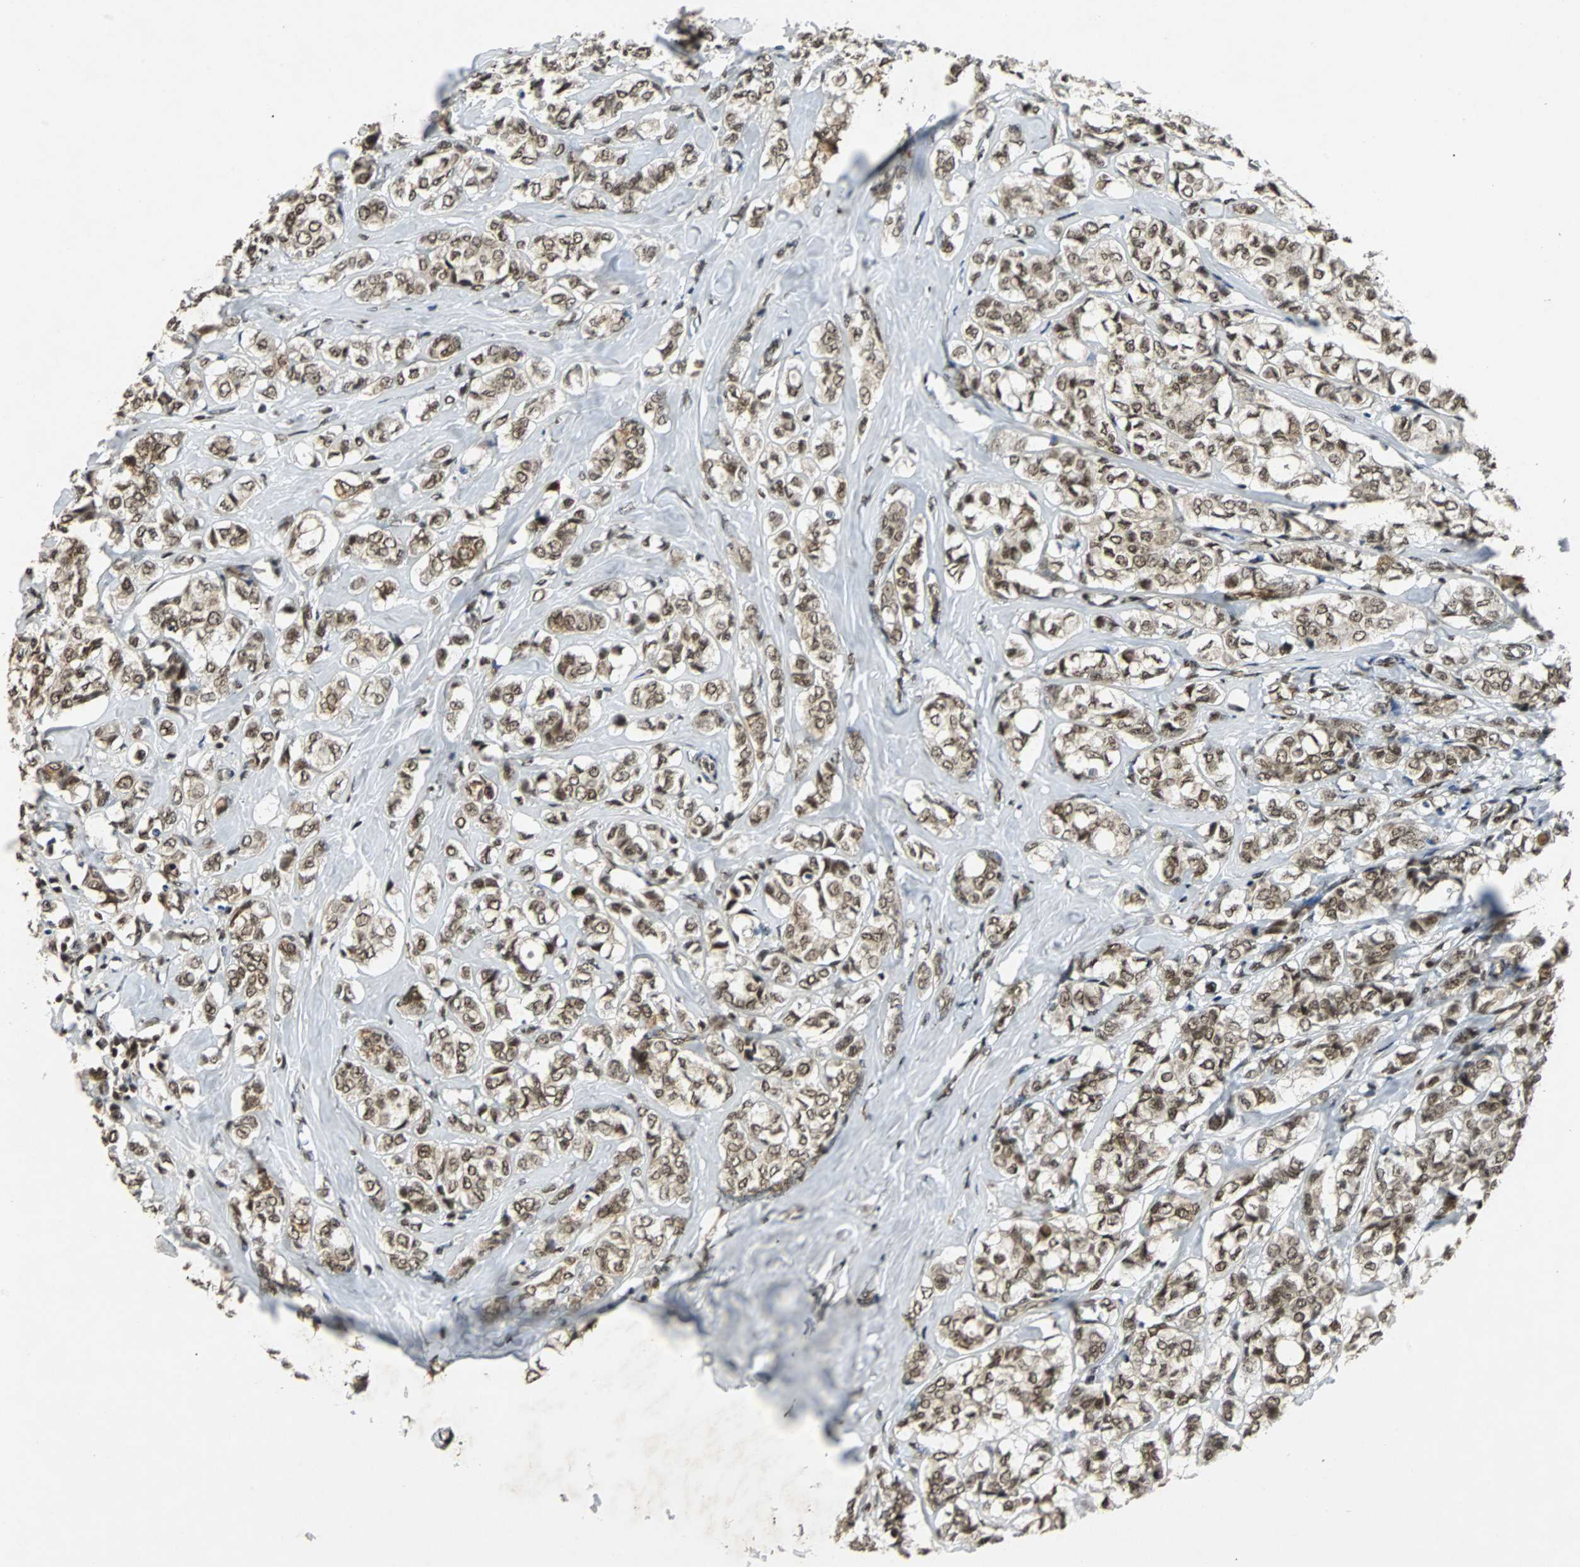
{"staining": {"intensity": "strong", "quantity": ">75%", "location": "nuclear"}, "tissue": "breast cancer", "cell_type": "Tumor cells", "image_type": "cancer", "snomed": [{"axis": "morphology", "description": "Lobular carcinoma"}, {"axis": "topography", "description": "Breast"}], "caption": "Tumor cells display high levels of strong nuclear positivity in about >75% of cells in human breast cancer (lobular carcinoma).", "gene": "TAF5", "patient": {"sex": "female", "age": 60}}